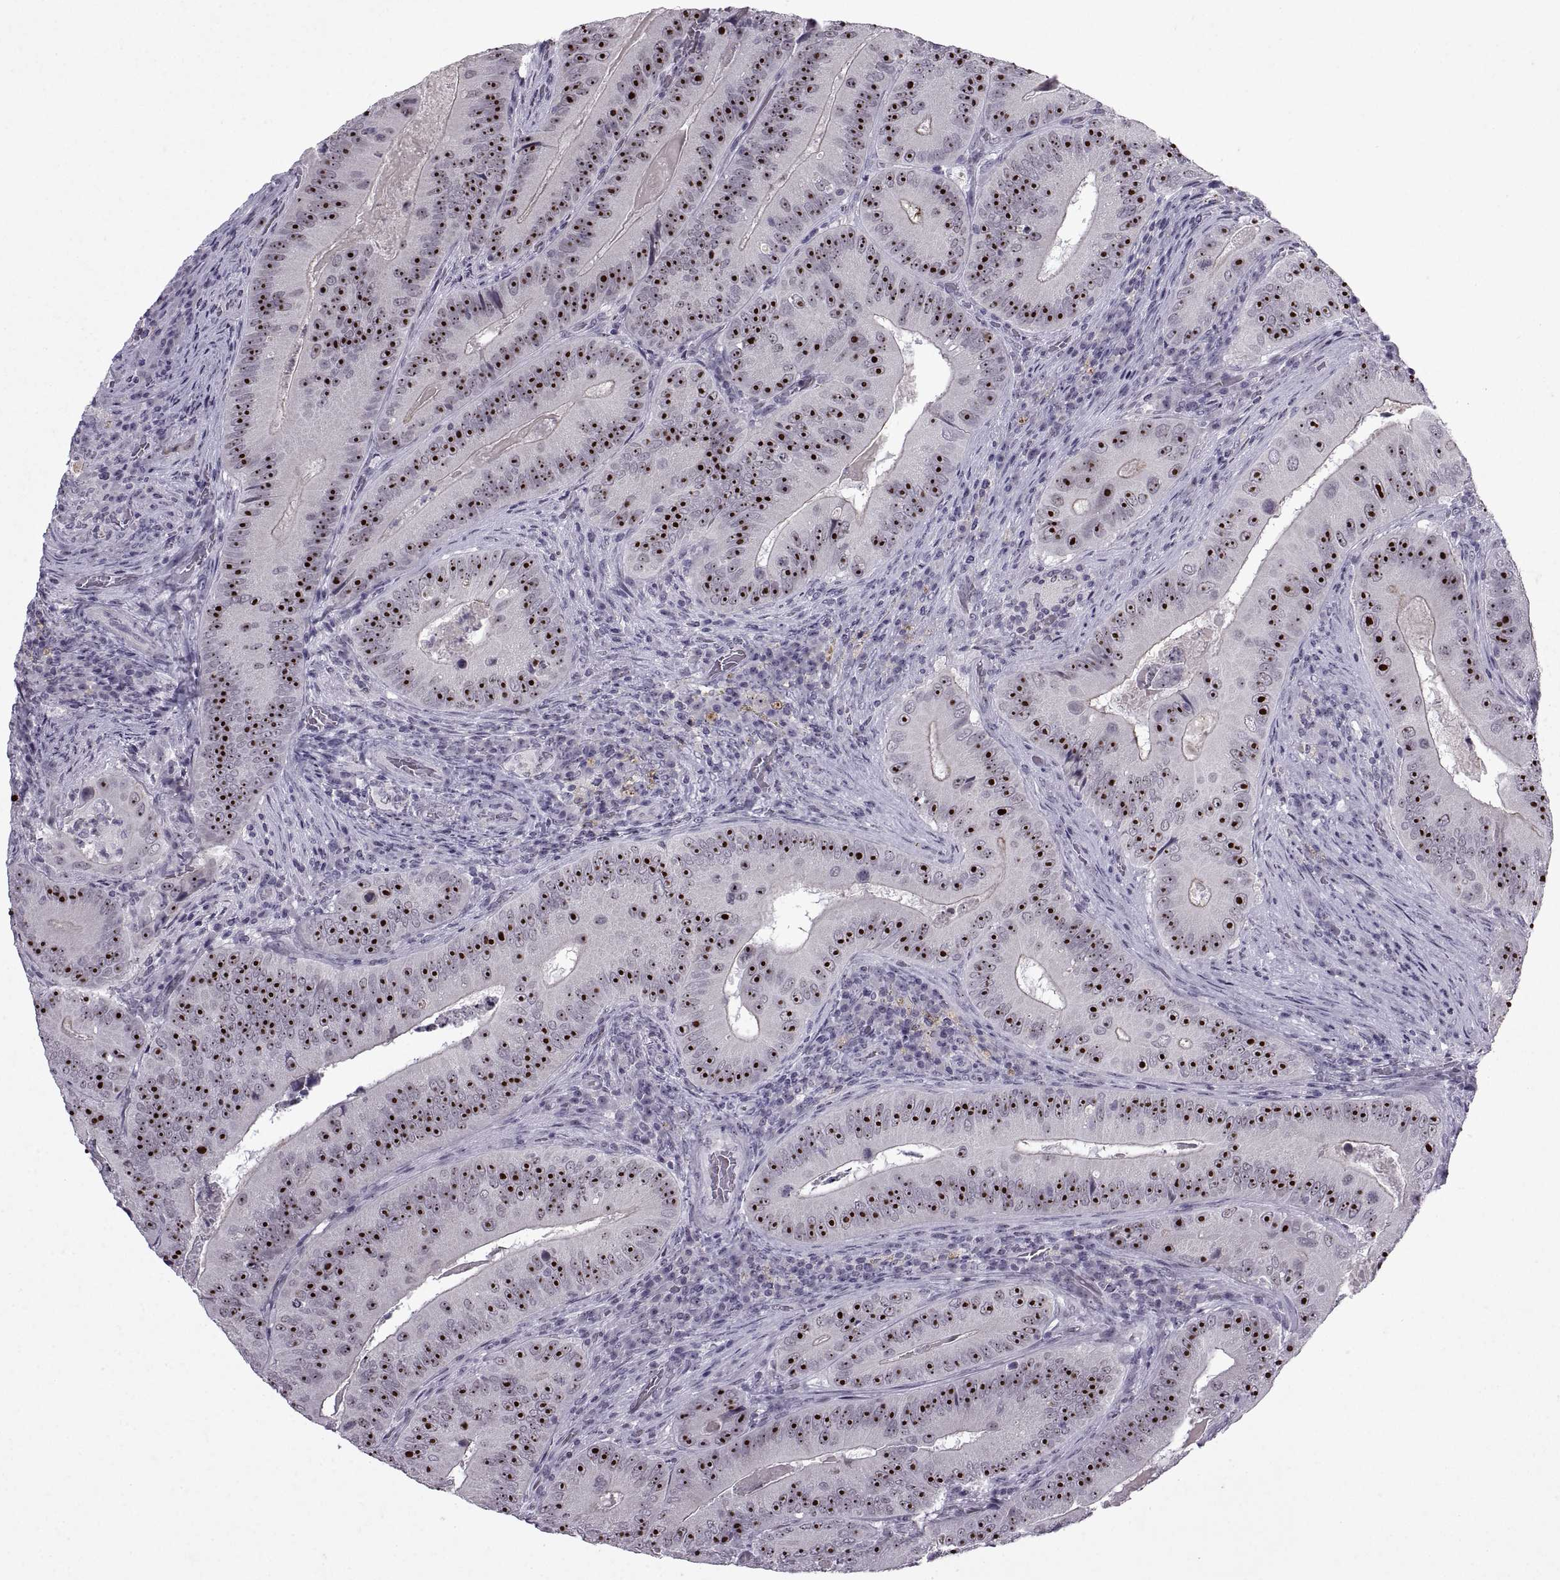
{"staining": {"intensity": "strong", "quantity": ">75%", "location": "nuclear"}, "tissue": "colorectal cancer", "cell_type": "Tumor cells", "image_type": "cancer", "snomed": [{"axis": "morphology", "description": "Adenocarcinoma, NOS"}, {"axis": "topography", "description": "Colon"}], "caption": "This photomicrograph reveals adenocarcinoma (colorectal) stained with immunohistochemistry to label a protein in brown. The nuclear of tumor cells show strong positivity for the protein. Nuclei are counter-stained blue.", "gene": "SINHCAF", "patient": {"sex": "female", "age": 86}}